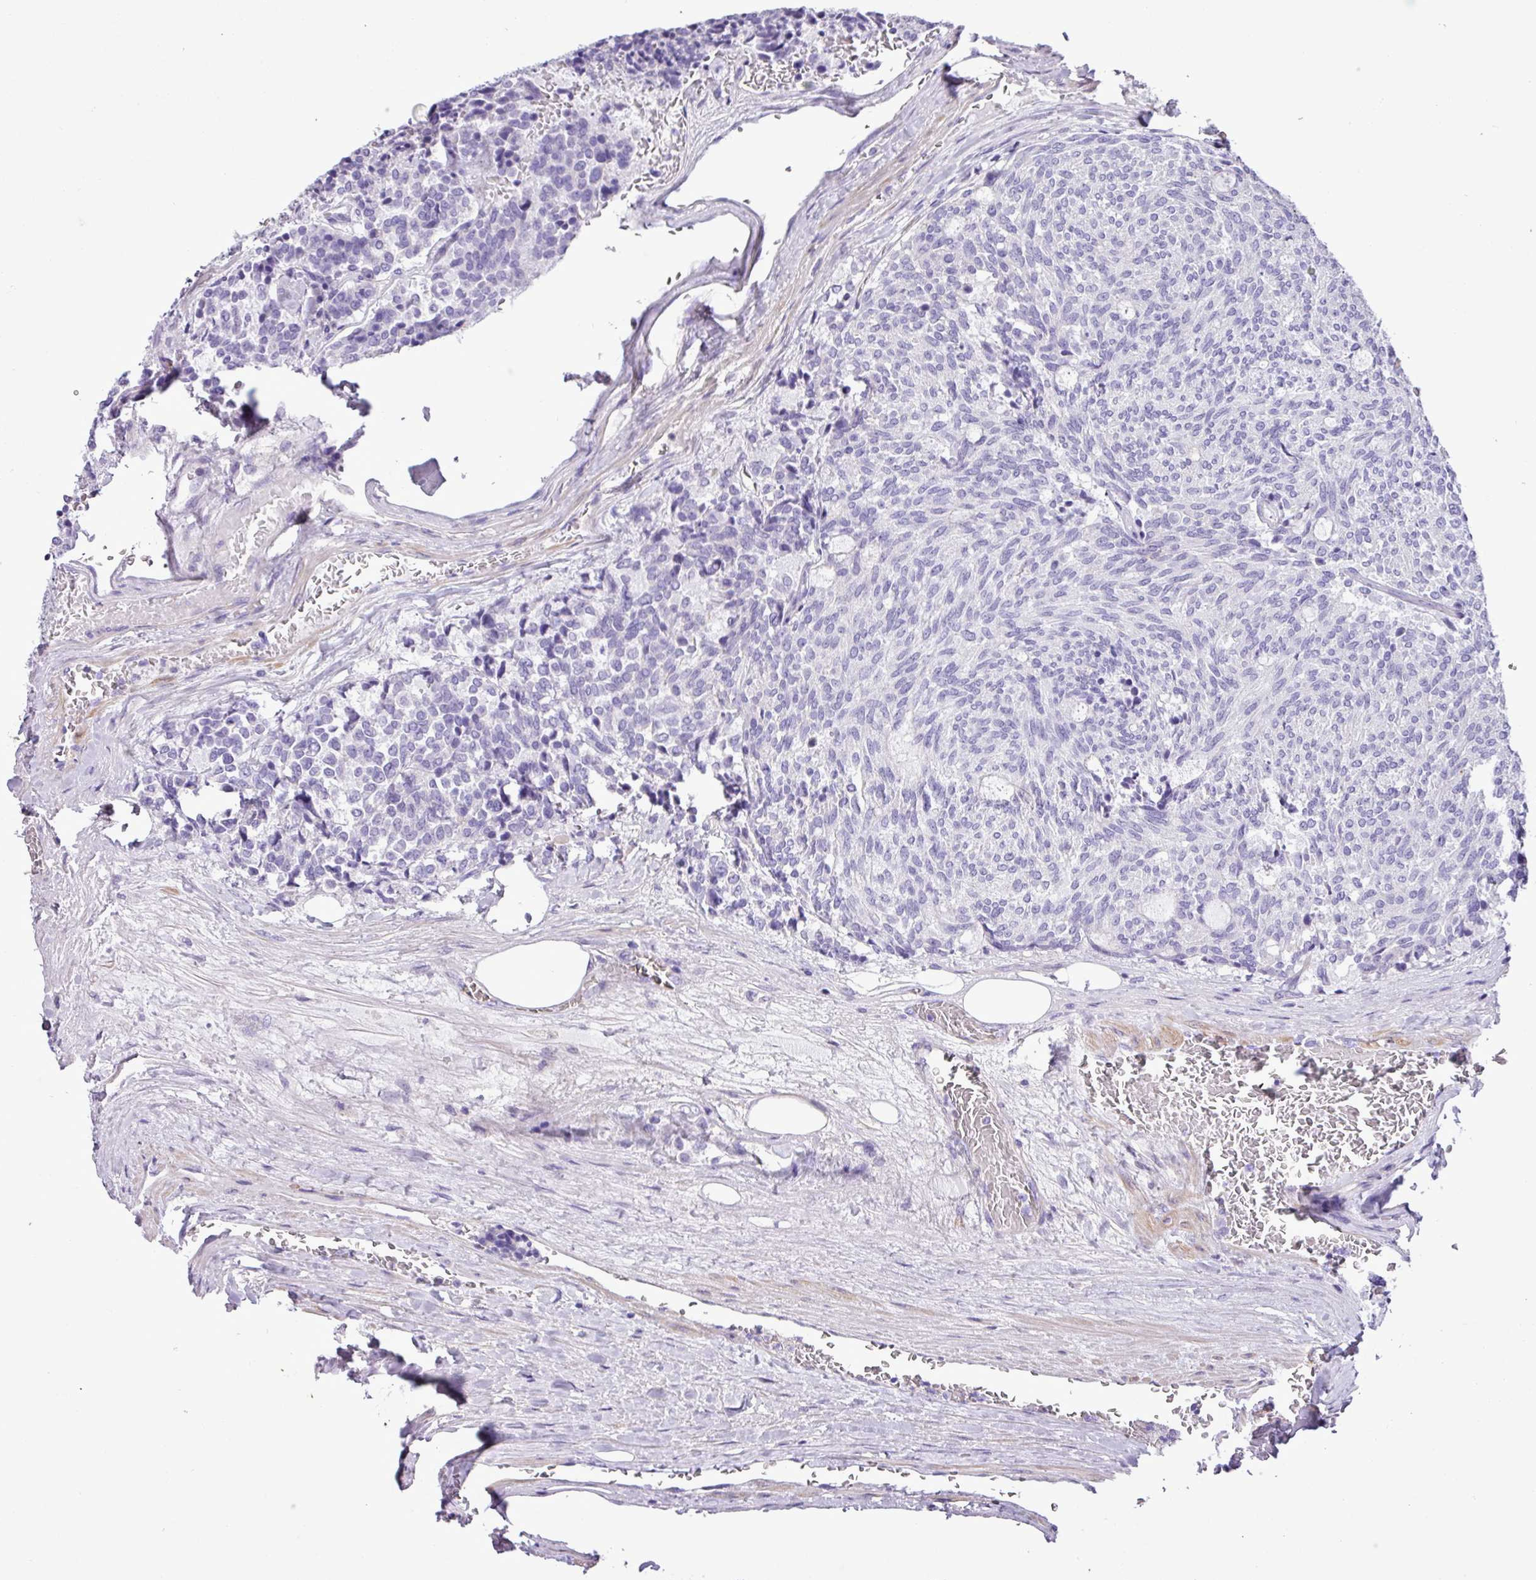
{"staining": {"intensity": "negative", "quantity": "none", "location": "none"}, "tissue": "carcinoid", "cell_type": "Tumor cells", "image_type": "cancer", "snomed": [{"axis": "morphology", "description": "Carcinoid, malignant, NOS"}, {"axis": "topography", "description": "Pancreas"}], "caption": "There is no significant expression in tumor cells of carcinoid.", "gene": "ZNF334", "patient": {"sex": "female", "age": 54}}